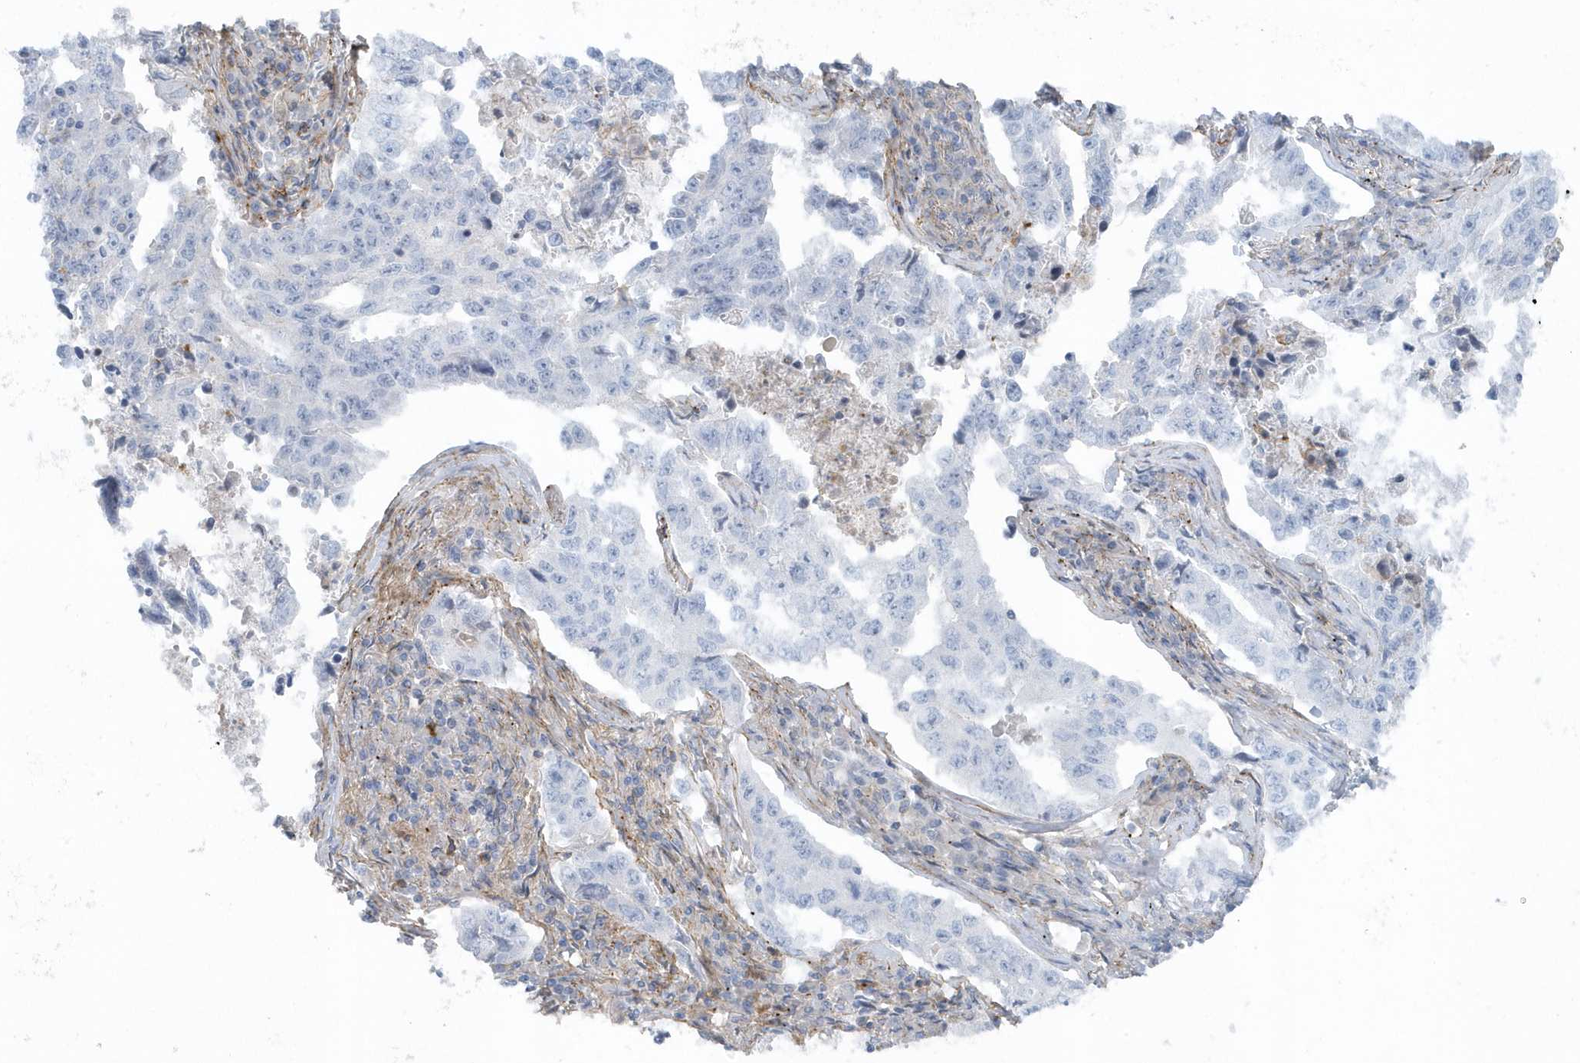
{"staining": {"intensity": "negative", "quantity": "none", "location": "none"}, "tissue": "lung cancer", "cell_type": "Tumor cells", "image_type": "cancer", "snomed": [{"axis": "morphology", "description": "Adenocarcinoma, NOS"}, {"axis": "topography", "description": "Lung"}], "caption": "This is an IHC image of adenocarcinoma (lung). There is no positivity in tumor cells.", "gene": "CACNB2", "patient": {"sex": "female", "age": 51}}